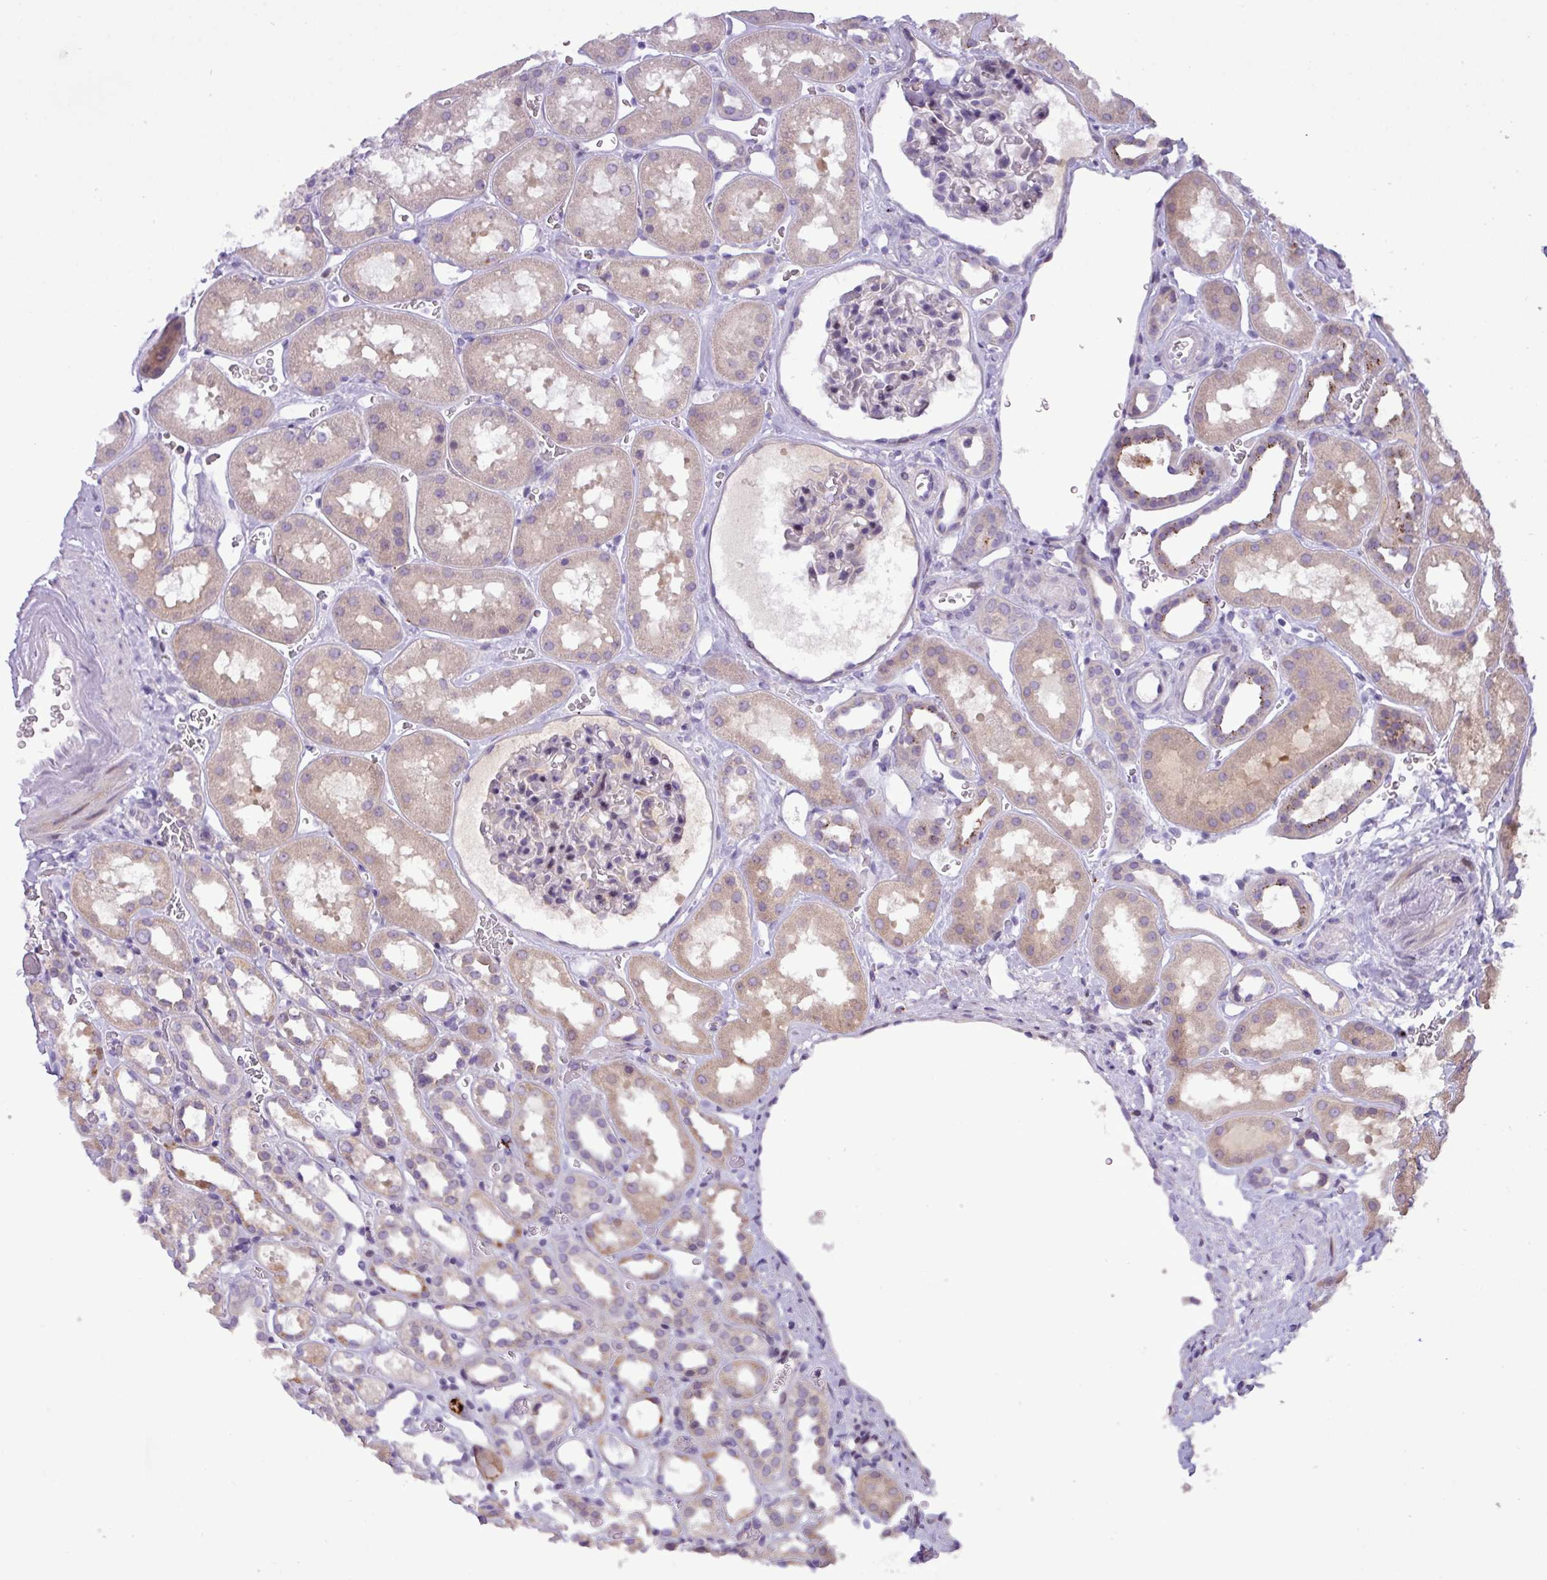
{"staining": {"intensity": "negative", "quantity": "none", "location": "none"}, "tissue": "kidney", "cell_type": "Cells in glomeruli", "image_type": "normal", "snomed": [{"axis": "morphology", "description": "Normal tissue, NOS"}, {"axis": "topography", "description": "Kidney"}], "caption": "High magnification brightfield microscopy of benign kidney stained with DAB (3,3'-diaminobenzidine) (brown) and counterstained with hematoxylin (blue): cells in glomeruli show no significant expression. (Stains: DAB (3,3'-diaminobenzidine) immunohistochemistry (IHC) with hematoxylin counter stain, Microscopy: brightfield microscopy at high magnification).", "gene": "IL17A", "patient": {"sex": "female", "age": 41}}